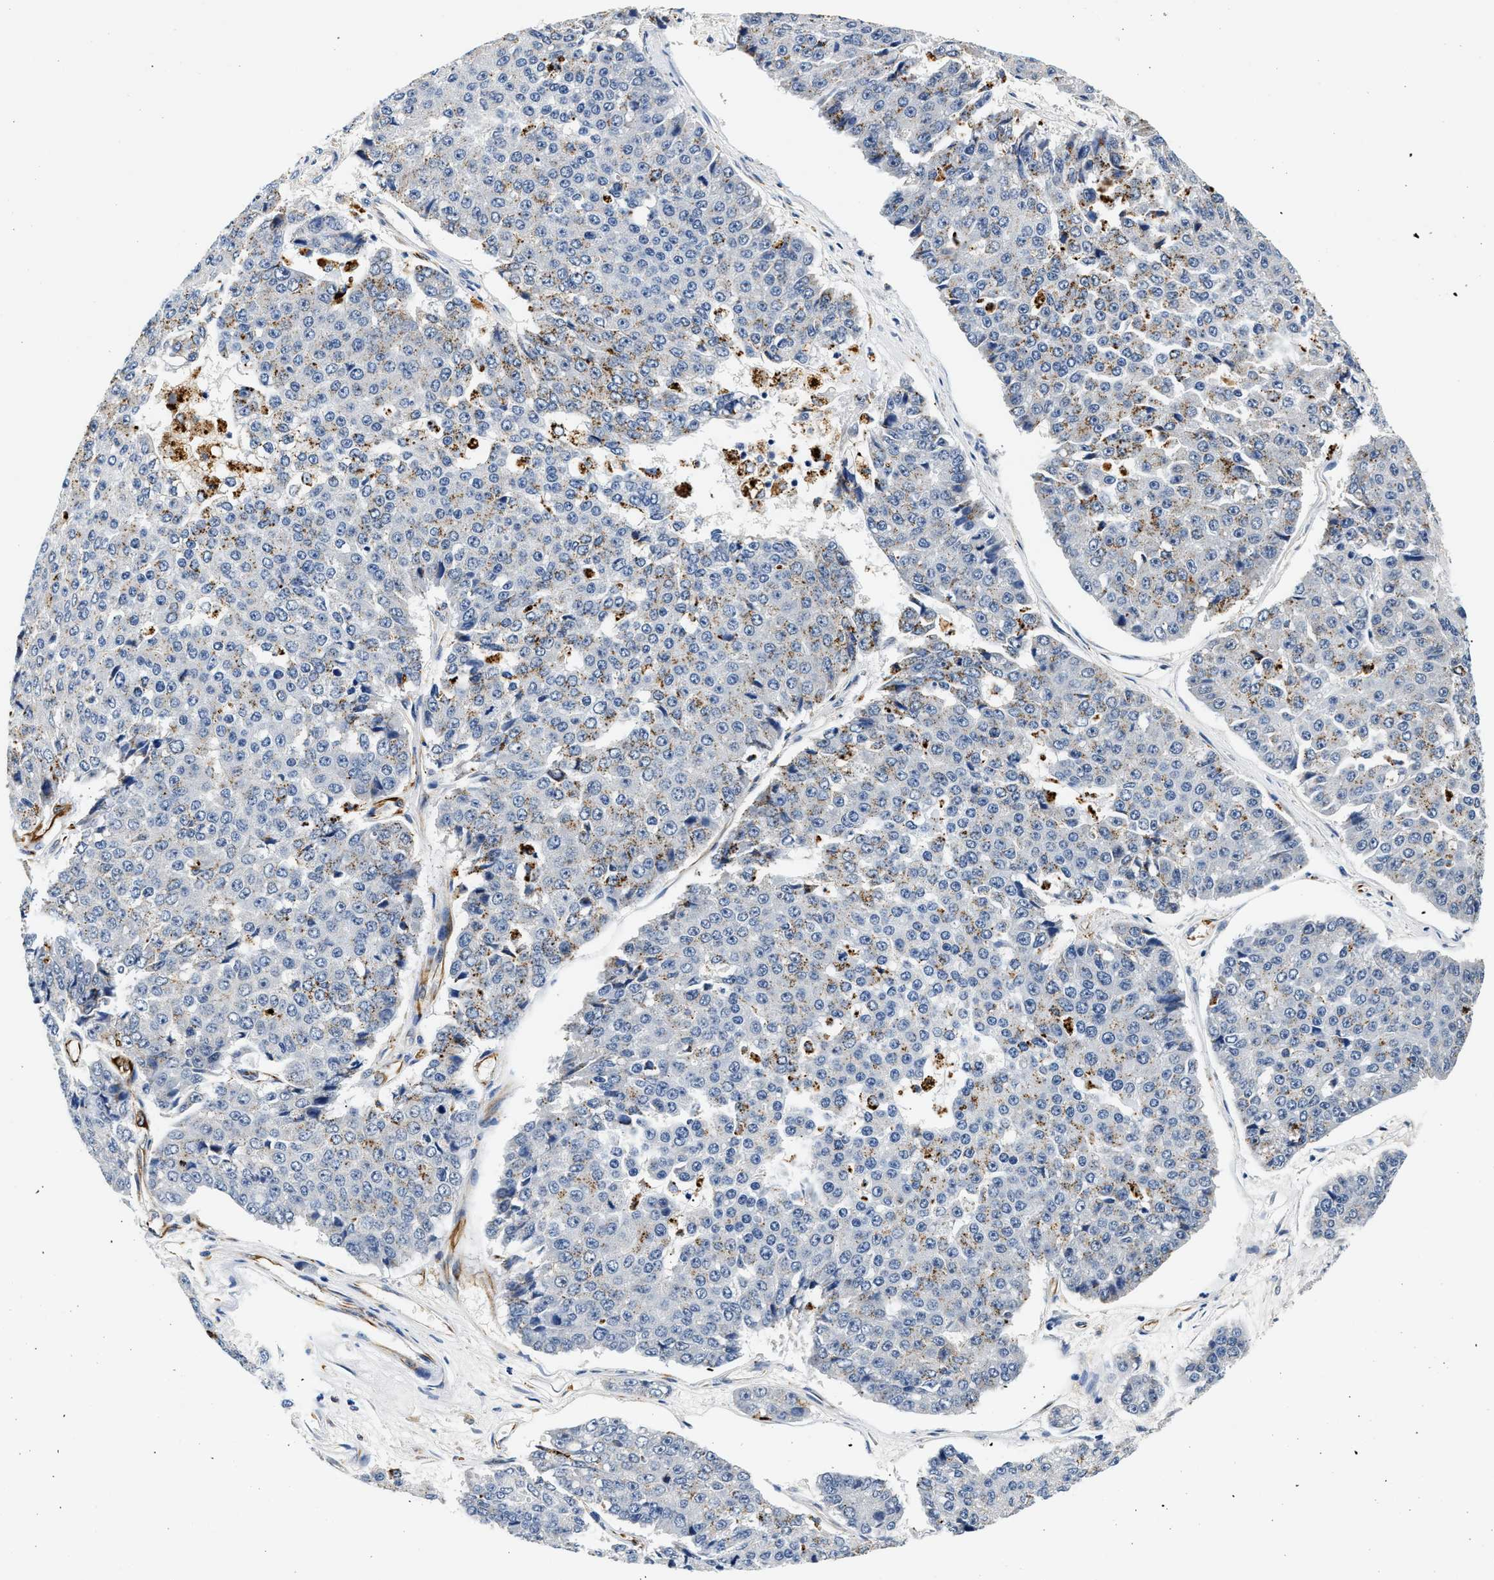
{"staining": {"intensity": "negative", "quantity": "none", "location": "none"}, "tissue": "pancreatic cancer", "cell_type": "Tumor cells", "image_type": "cancer", "snomed": [{"axis": "morphology", "description": "Adenocarcinoma, NOS"}, {"axis": "topography", "description": "Pancreas"}], "caption": "Human adenocarcinoma (pancreatic) stained for a protein using IHC reveals no expression in tumor cells.", "gene": "MED22", "patient": {"sex": "male", "age": 50}}